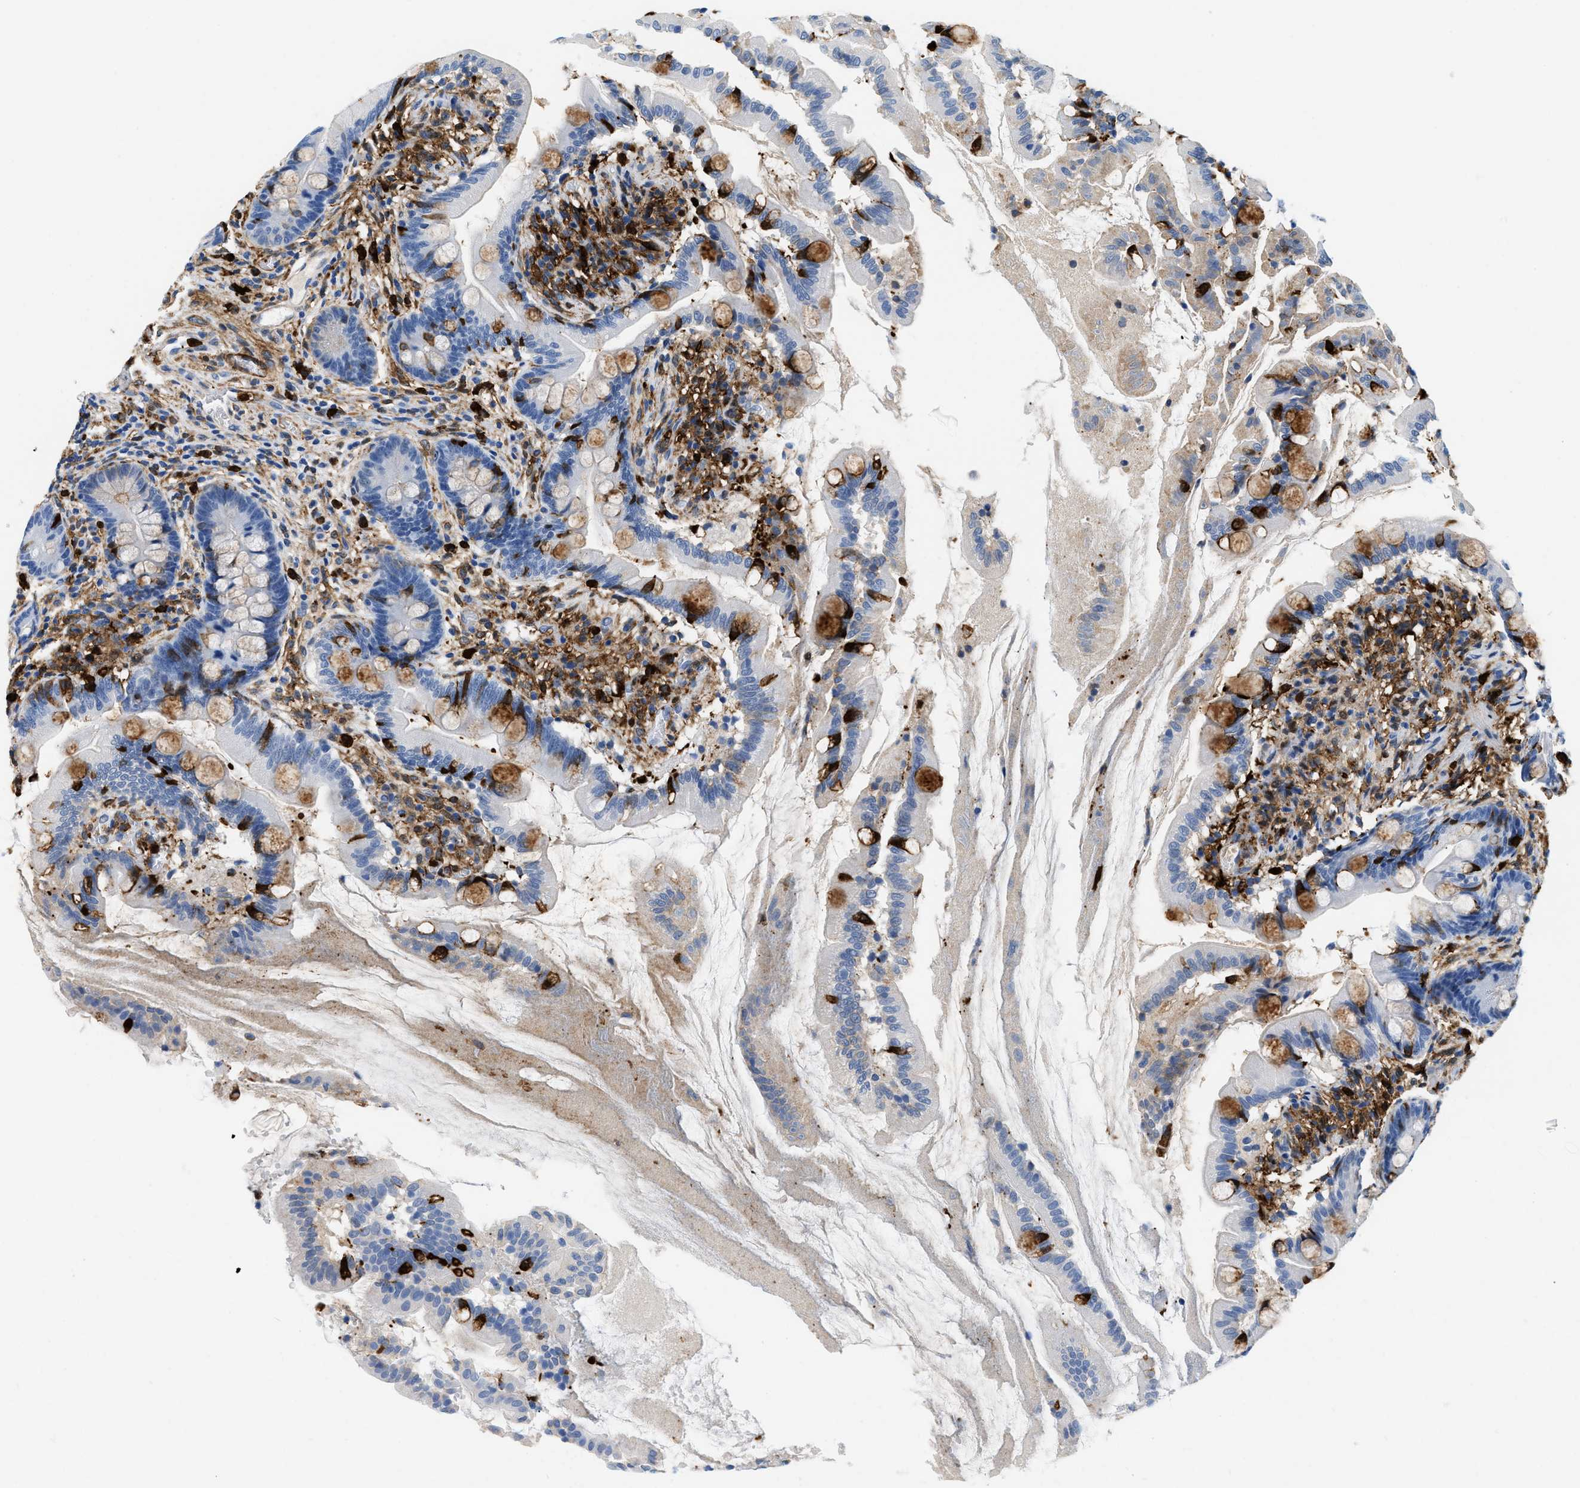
{"staining": {"intensity": "moderate", "quantity": "<25%", "location": "cytoplasmic/membranous"}, "tissue": "small intestine", "cell_type": "Glandular cells", "image_type": "normal", "snomed": [{"axis": "morphology", "description": "Normal tissue, NOS"}, {"axis": "topography", "description": "Small intestine"}], "caption": "Immunohistochemistry micrograph of unremarkable human small intestine stained for a protein (brown), which displays low levels of moderate cytoplasmic/membranous staining in approximately <25% of glandular cells.", "gene": "GSN", "patient": {"sex": "female", "age": 56}}